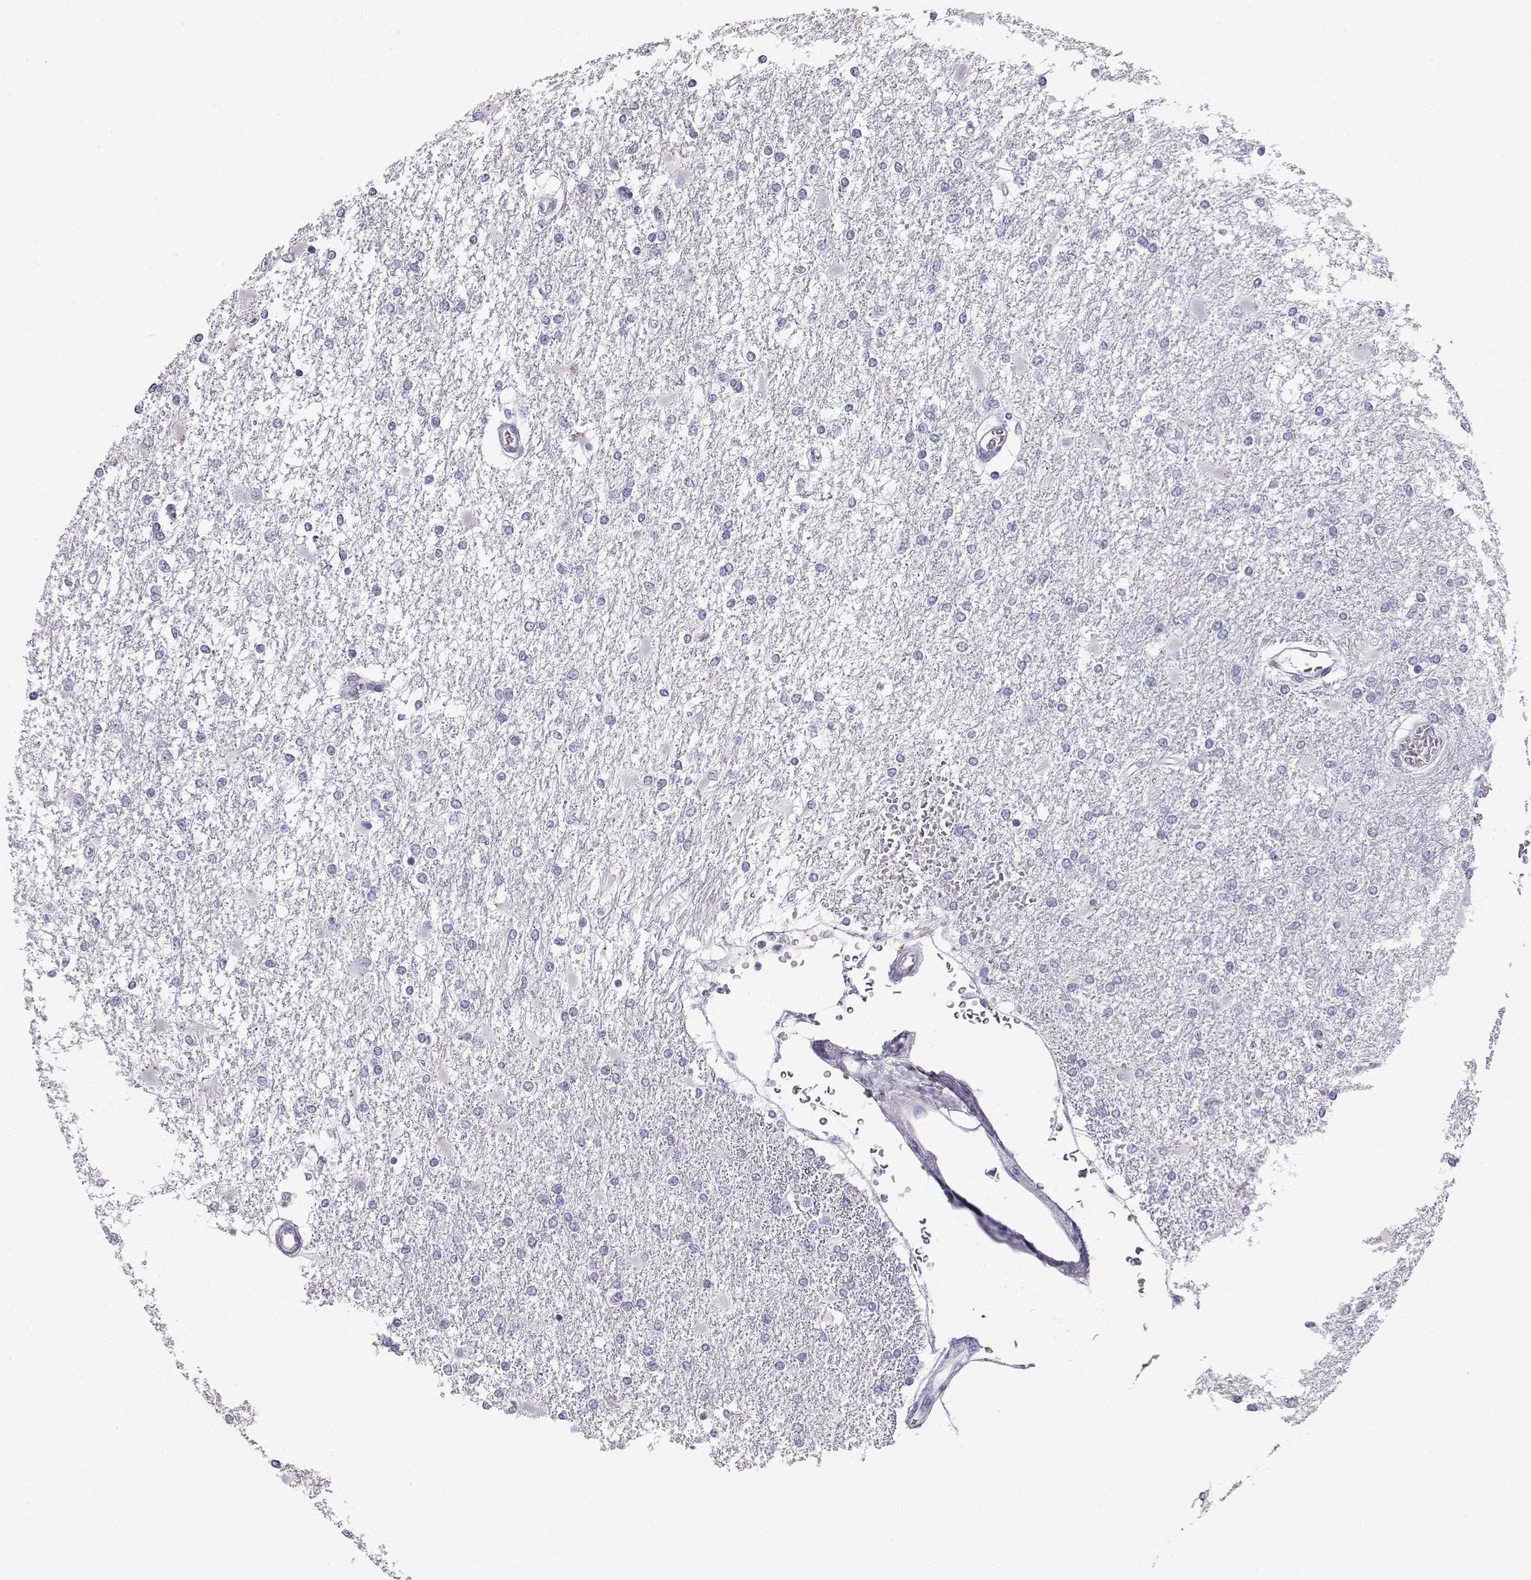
{"staining": {"intensity": "negative", "quantity": "none", "location": "none"}, "tissue": "glioma", "cell_type": "Tumor cells", "image_type": "cancer", "snomed": [{"axis": "morphology", "description": "Glioma, malignant, High grade"}, {"axis": "topography", "description": "Cerebral cortex"}], "caption": "Tumor cells are negative for brown protein staining in glioma.", "gene": "RD3", "patient": {"sex": "male", "age": 79}}